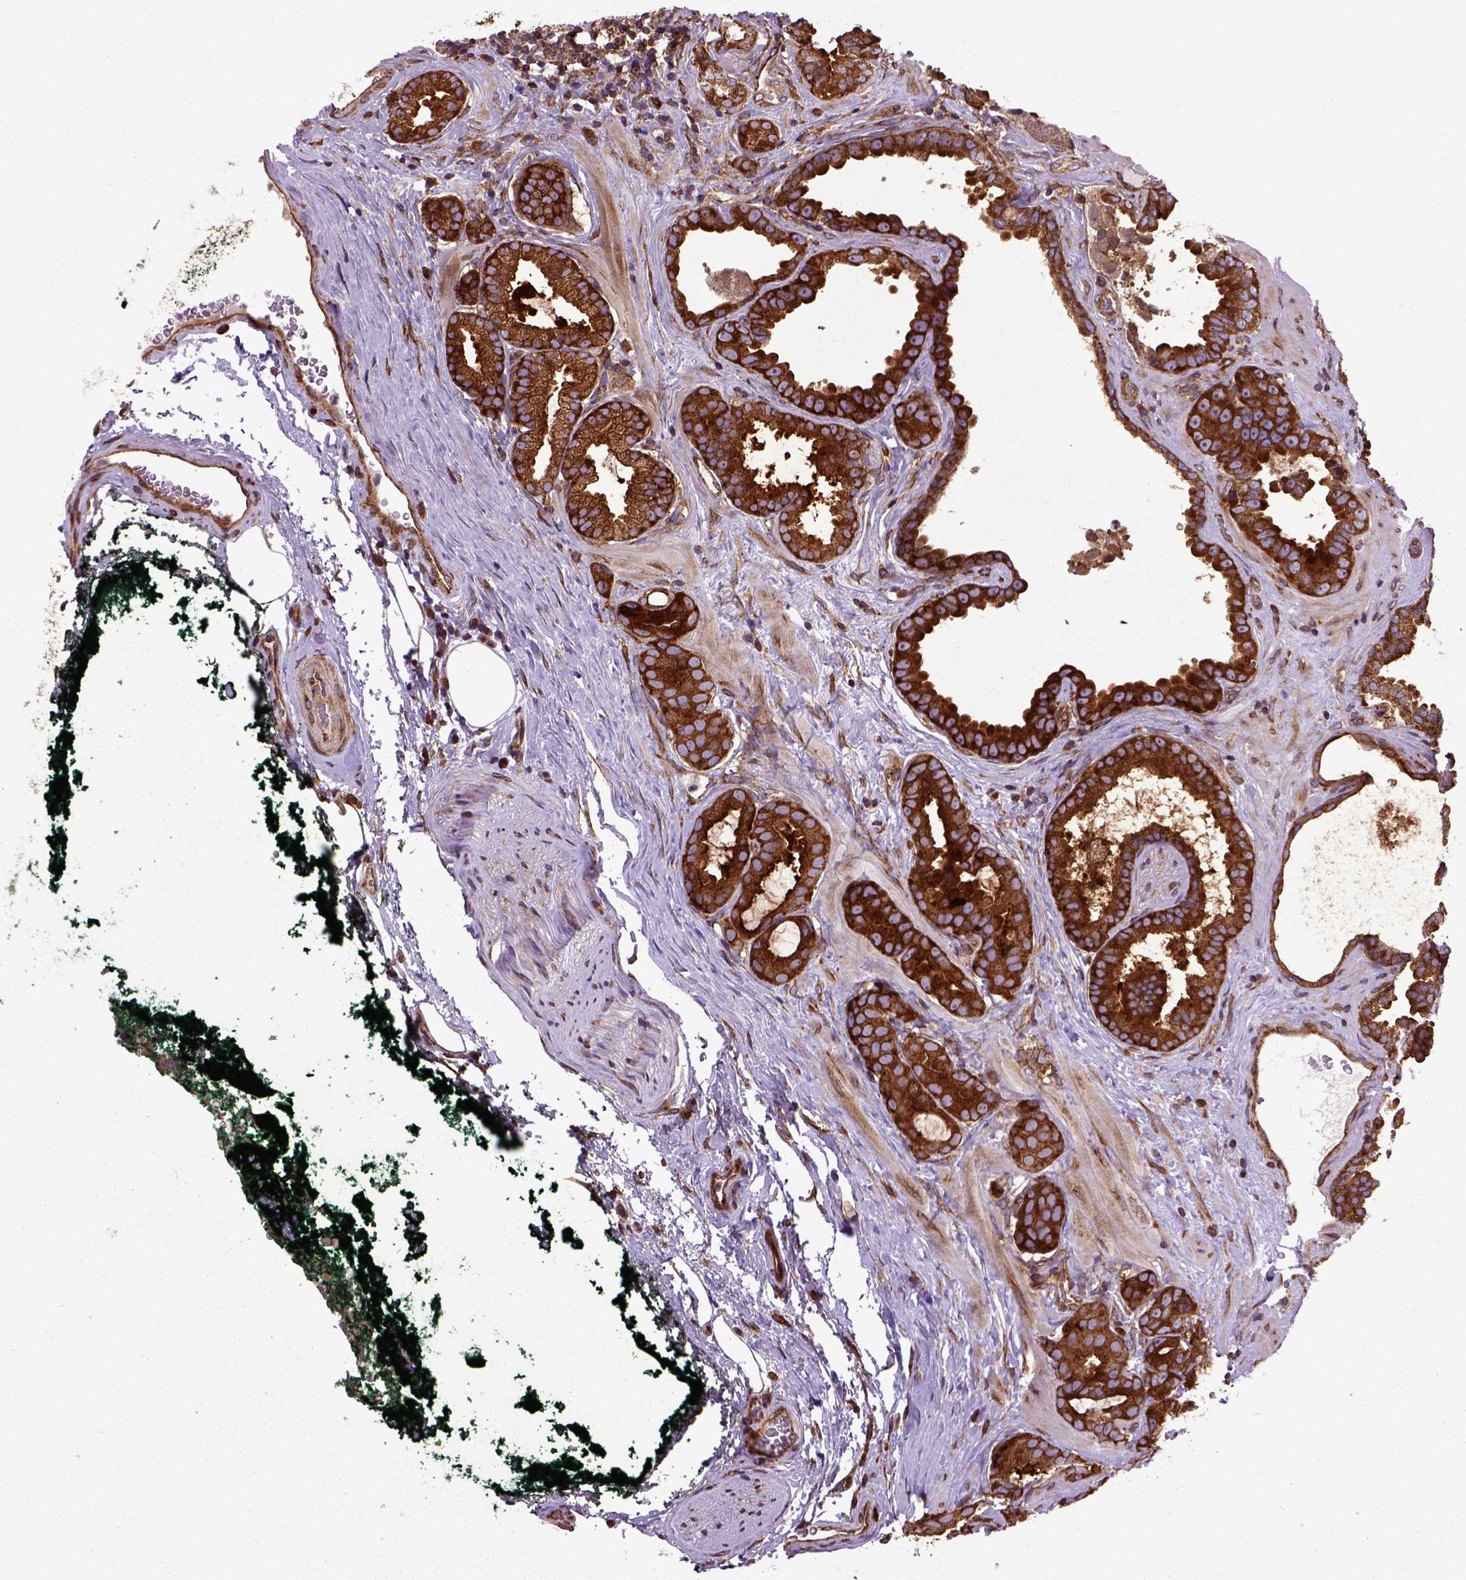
{"staining": {"intensity": "strong", "quantity": ">75%", "location": "cytoplasmic/membranous"}, "tissue": "prostate cancer", "cell_type": "Tumor cells", "image_type": "cancer", "snomed": [{"axis": "morphology", "description": "Adenocarcinoma, NOS"}, {"axis": "topography", "description": "Prostate"}], "caption": "Prostate adenocarcinoma tissue shows strong cytoplasmic/membranous staining in about >75% of tumor cells, visualized by immunohistochemistry.", "gene": "CAPRIN1", "patient": {"sex": "male", "age": 64}}